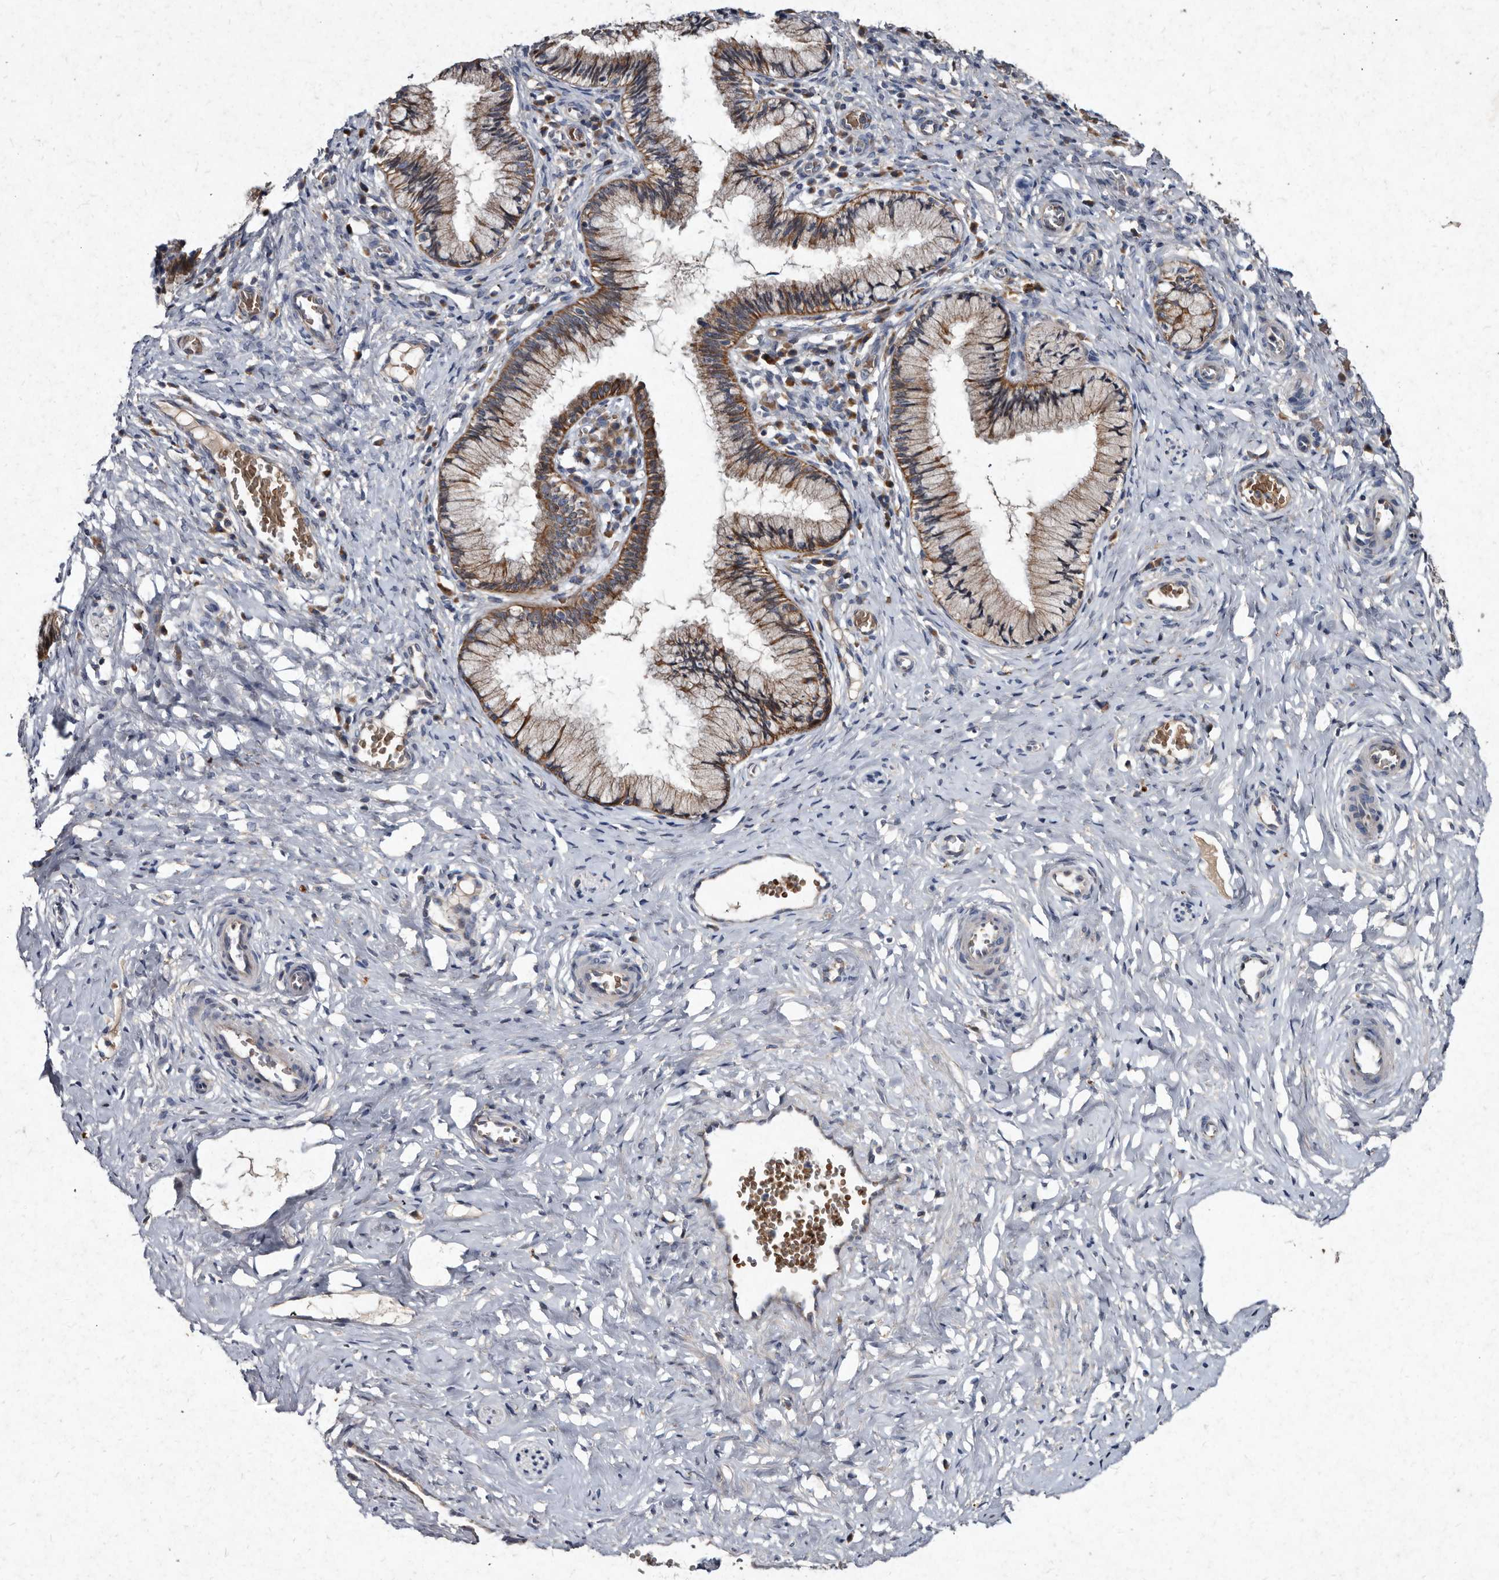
{"staining": {"intensity": "moderate", "quantity": "25%-75%", "location": "cytoplasmic/membranous"}, "tissue": "cervix", "cell_type": "Glandular cells", "image_type": "normal", "snomed": [{"axis": "morphology", "description": "Normal tissue, NOS"}, {"axis": "topography", "description": "Cervix"}], "caption": "A brown stain highlights moderate cytoplasmic/membranous positivity of a protein in glandular cells of benign cervix.", "gene": "YPEL1", "patient": {"sex": "female", "age": 27}}